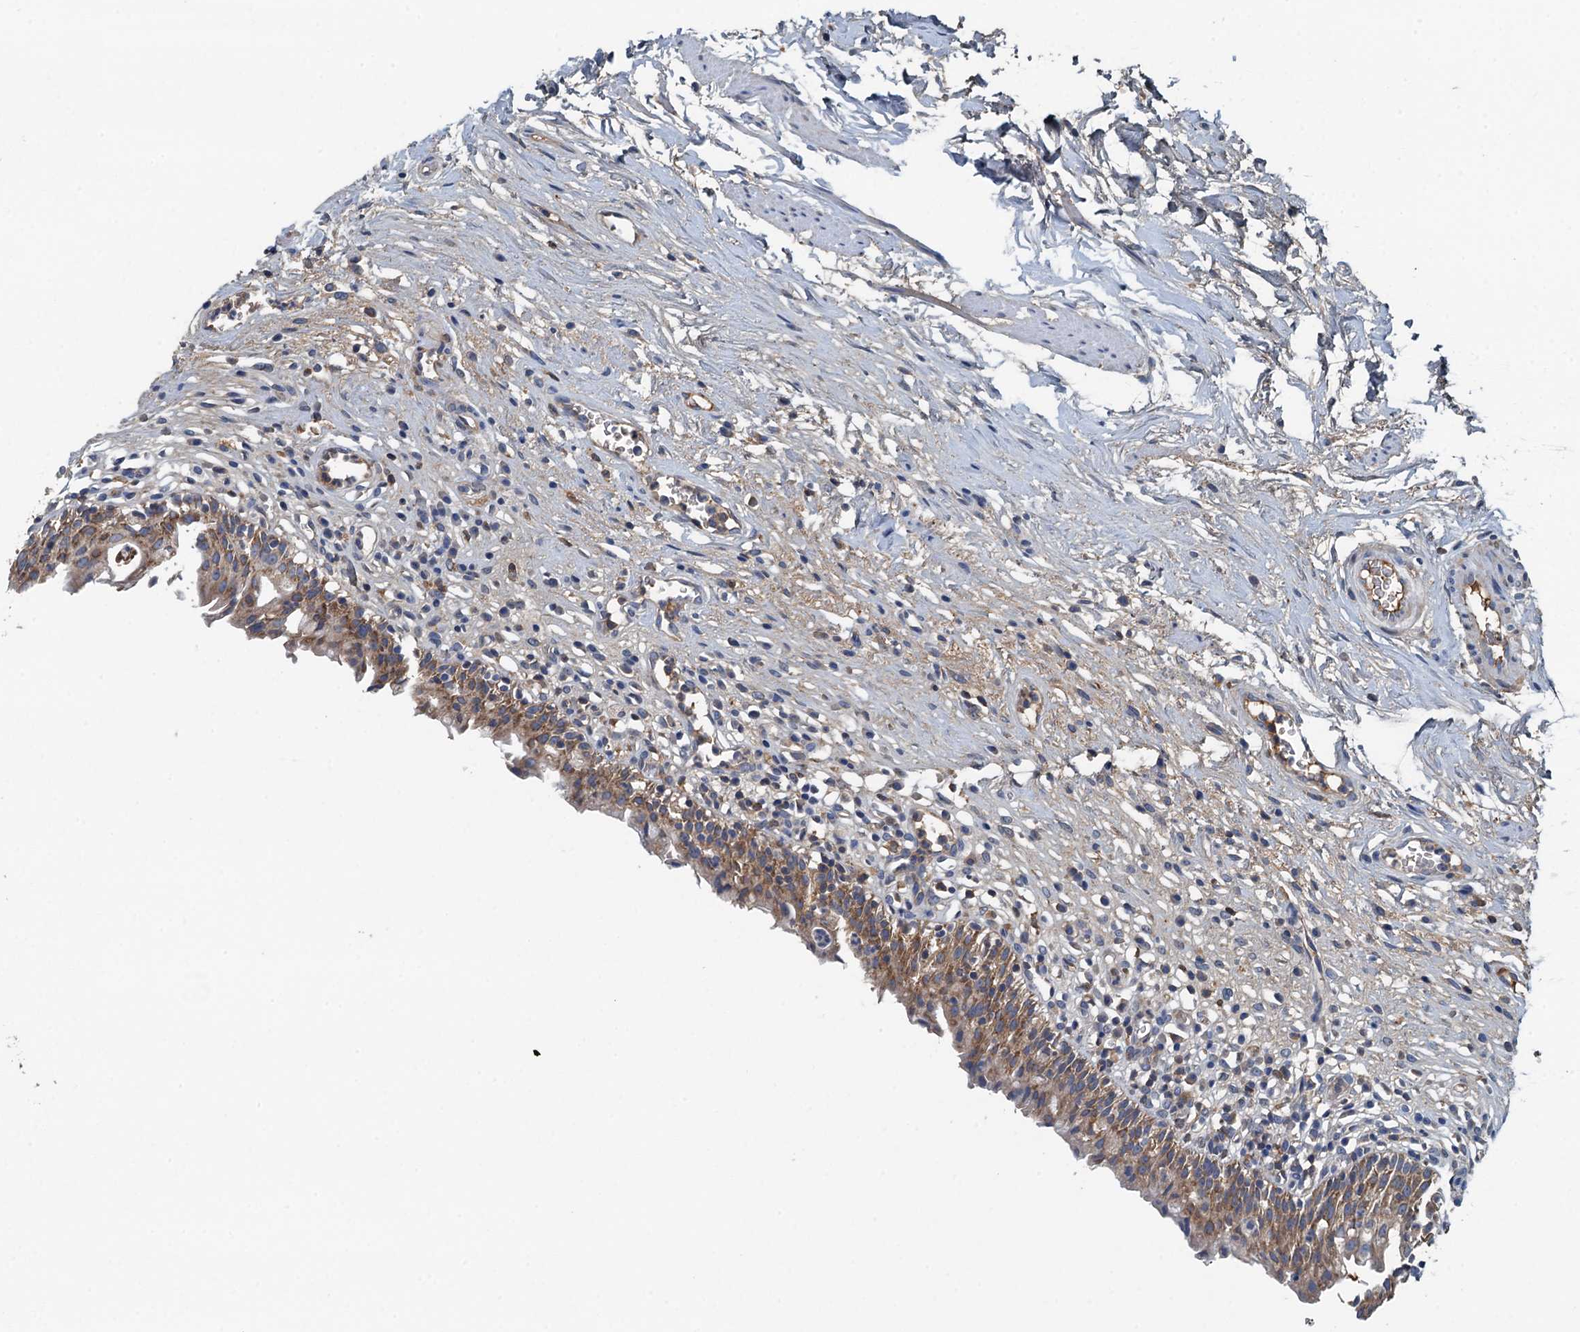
{"staining": {"intensity": "moderate", "quantity": ">75%", "location": "cytoplasmic/membranous"}, "tissue": "urinary bladder", "cell_type": "Urothelial cells", "image_type": "normal", "snomed": [{"axis": "morphology", "description": "Normal tissue, NOS"}, {"axis": "morphology", "description": "Inflammation, NOS"}, {"axis": "topography", "description": "Urinary bladder"}], "caption": "Immunohistochemical staining of normal human urinary bladder displays medium levels of moderate cytoplasmic/membranous positivity in approximately >75% of urothelial cells. Immunohistochemistry (ihc) stains the protein of interest in brown and the nuclei are stained blue.", "gene": "LSM14B", "patient": {"sex": "male", "age": 63}}